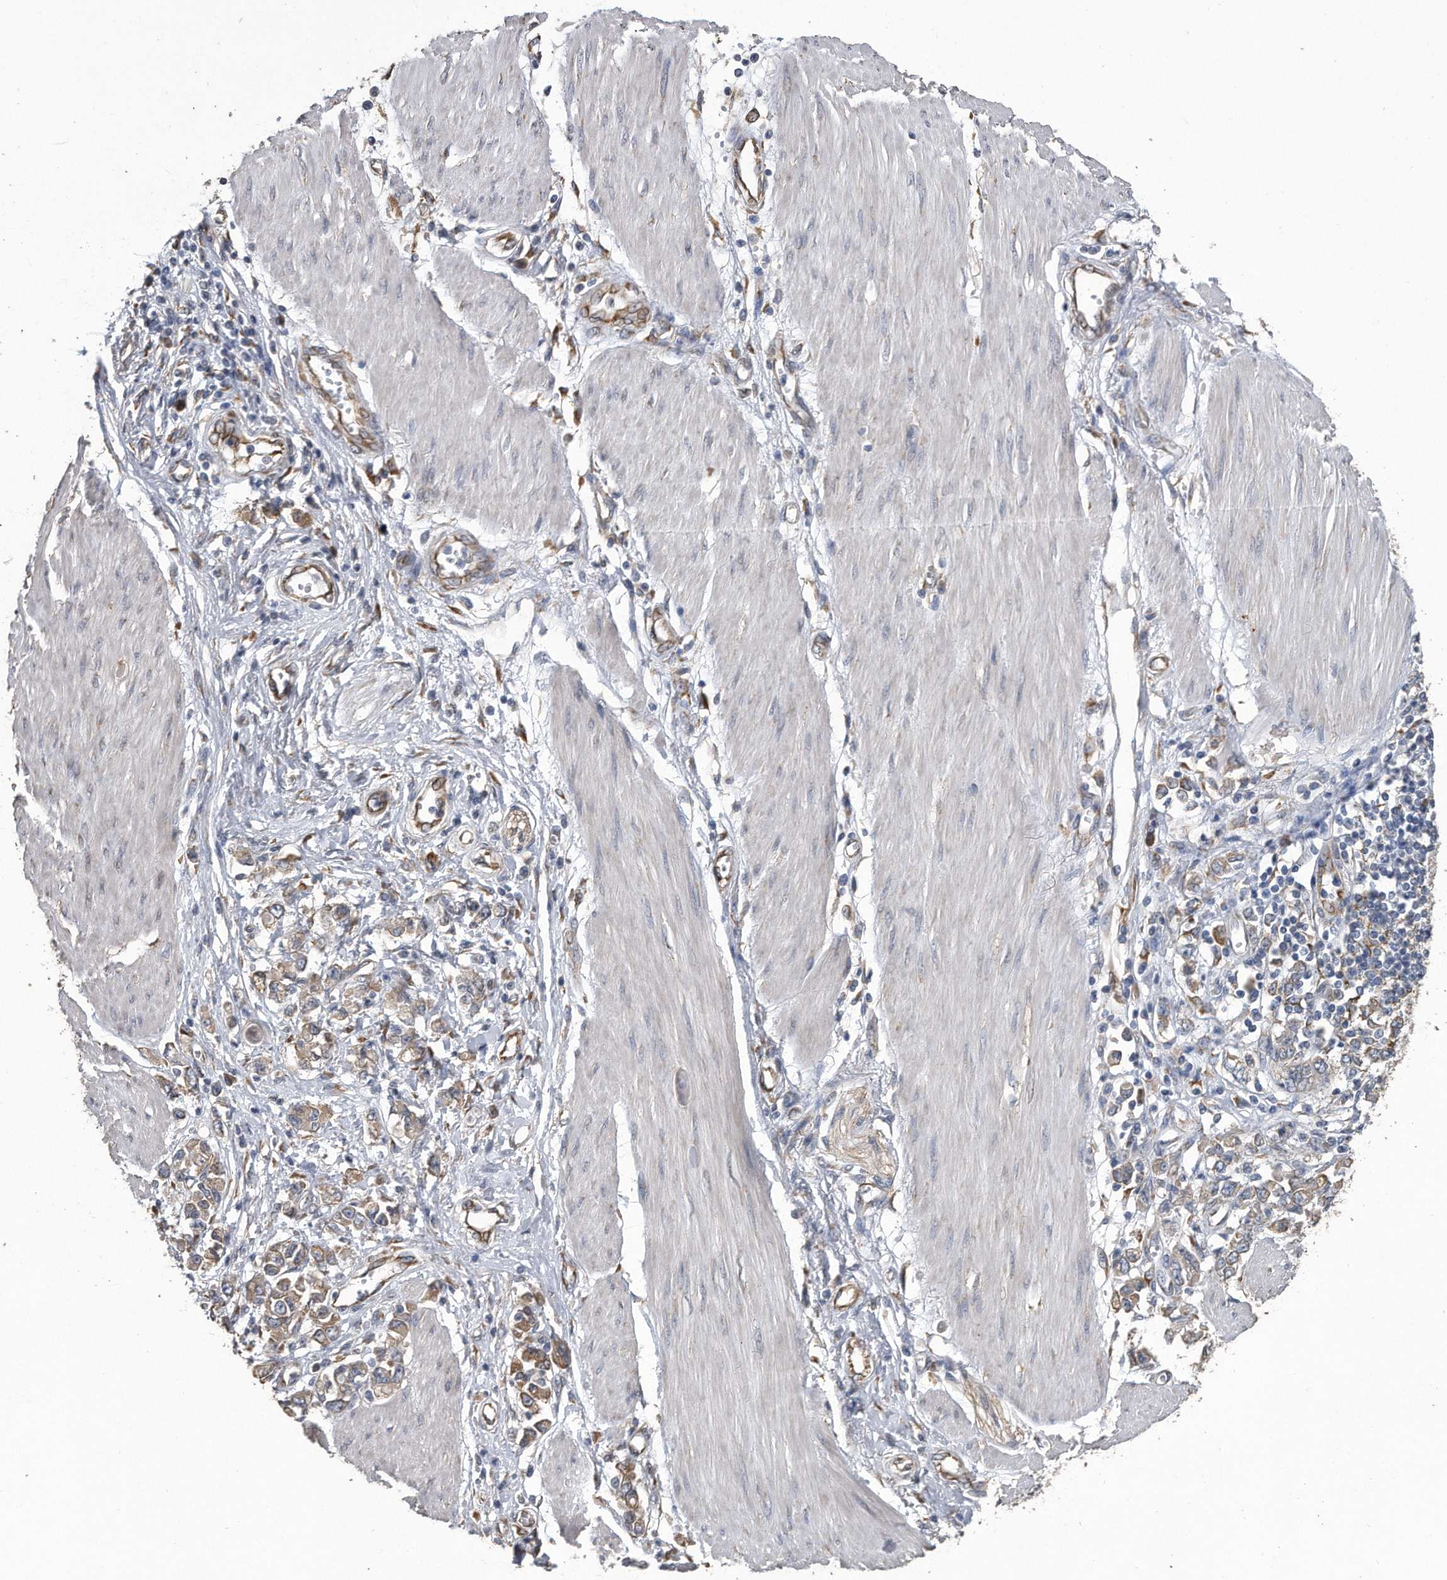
{"staining": {"intensity": "weak", "quantity": ">75%", "location": "cytoplasmic/membranous"}, "tissue": "stomach cancer", "cell_type": "Tumor cells", "image_type": "cancer", "snomed": [{"axis": "morphology", "description": "Adenocarcinoma, NOS"}, {"axis": "topography", "description": "Stomach"}], "caption": "IHC micrograph of neoplastic tissue: human adenocarcinoma (stomach) stained using immunohistochemistry exhibits low levels of weak protein expression localized specifically in the cytoplasmic/membranous of tumor cells, appearing as a cytoplasmic/membranous brown color.", "gene": "PCLO", "patient": {"sex": "female", "age": 76}}